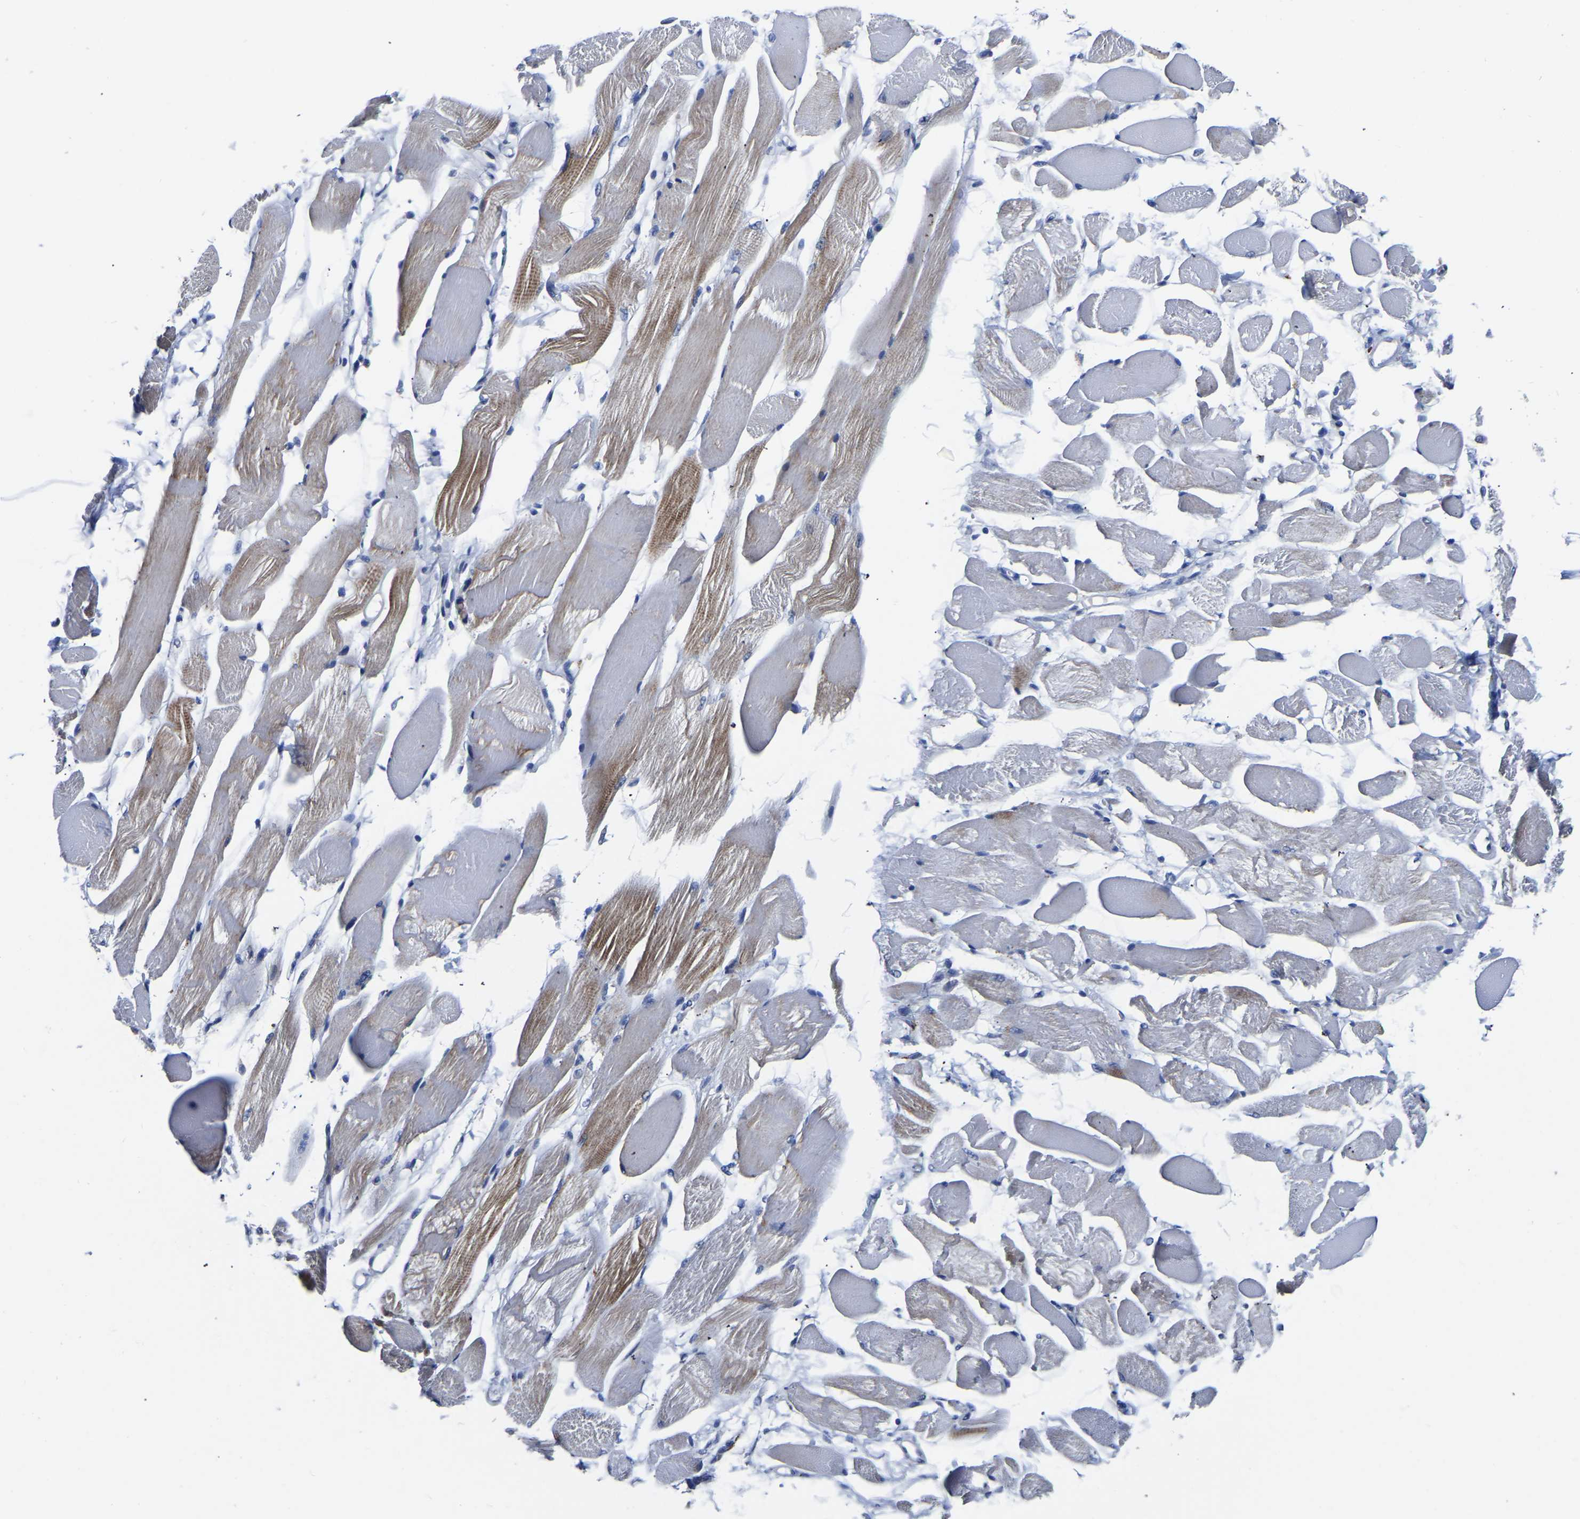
{"staining": {"intensity": "moderate", "quantity": "<25%", "location": "cytoplasmic/membranous"}, "tissue": "skeletal muscle", "cell_type": "Myocytes", "image_type": "normal", "snomed": [{"axis": "morphology", "description": "Normal tissue, NOS"}, {"axis": "topography", "description": "Skeletal muscle"}, {"axis": "topography", "description": "Peripheral nerve tissue"}], "caption": "Protein staining demonstrates moderate cytoplasmic/membranous staining in approximately <25% of myocytes in unremarkable skeletal muscle. (Brightfield microscopy of DAB IHC at high magnification).", "gene": "PDLIM7", "patient": {"sex": "female", "age": 84}}